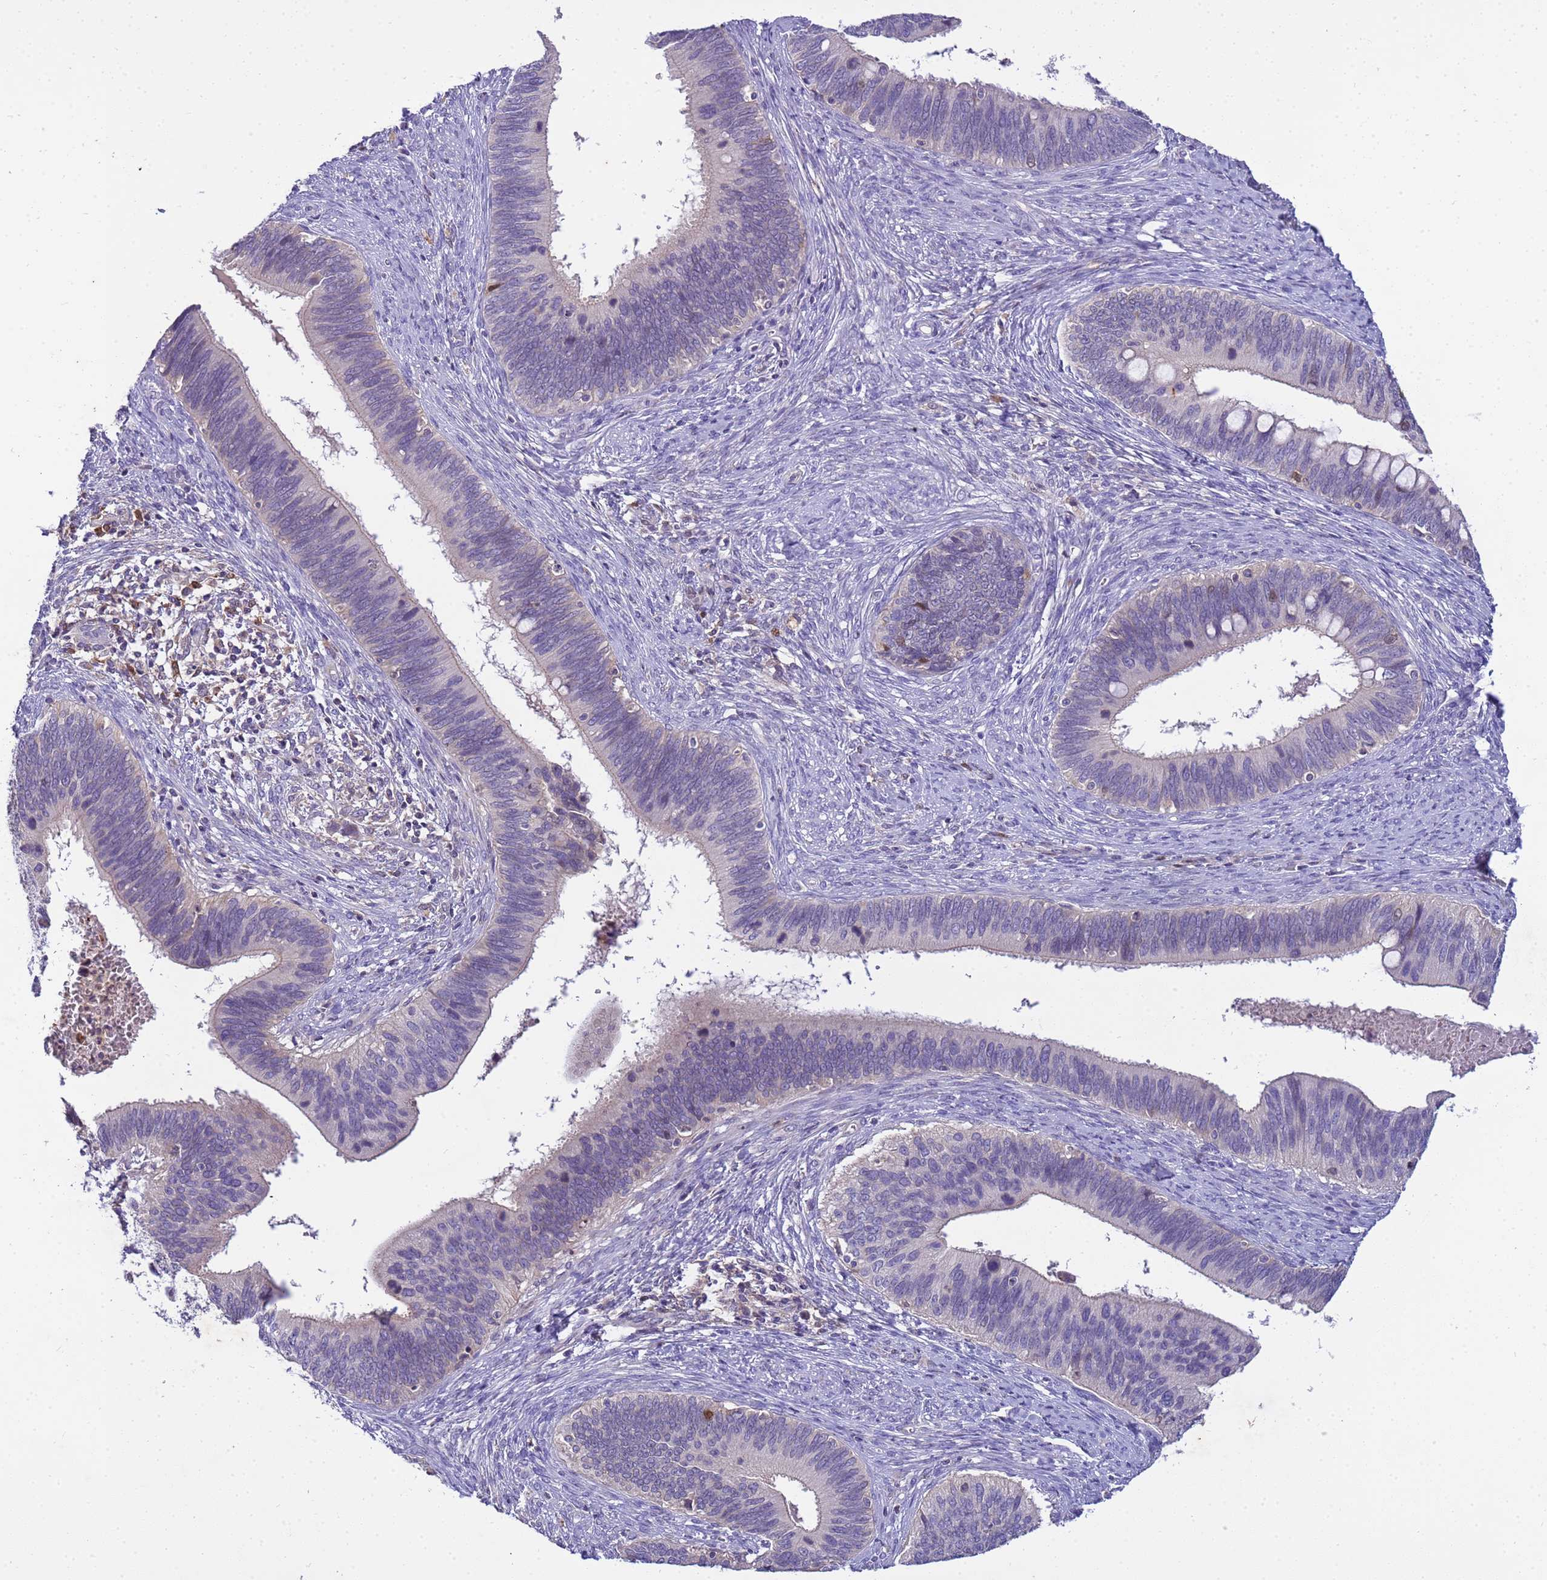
{"staining": {"intensity": "negative", "quantity": "none", "location": "none"}, "tissue": "cervical cancer", "cell_type": "Tumor cells", "image_type": "cancer", "snomed": [{"axis": "morphology", "description": "Adenocarcinoma, NOS"}, {"axis": "topography", "description": "Cervix"}], "caption": "Photomicrograph shows no significant protein staining in tumor cells of cervical adenocarcinoma.", "gene": "PLCXD3", "patient": {"sex": "female", "age": 42}}